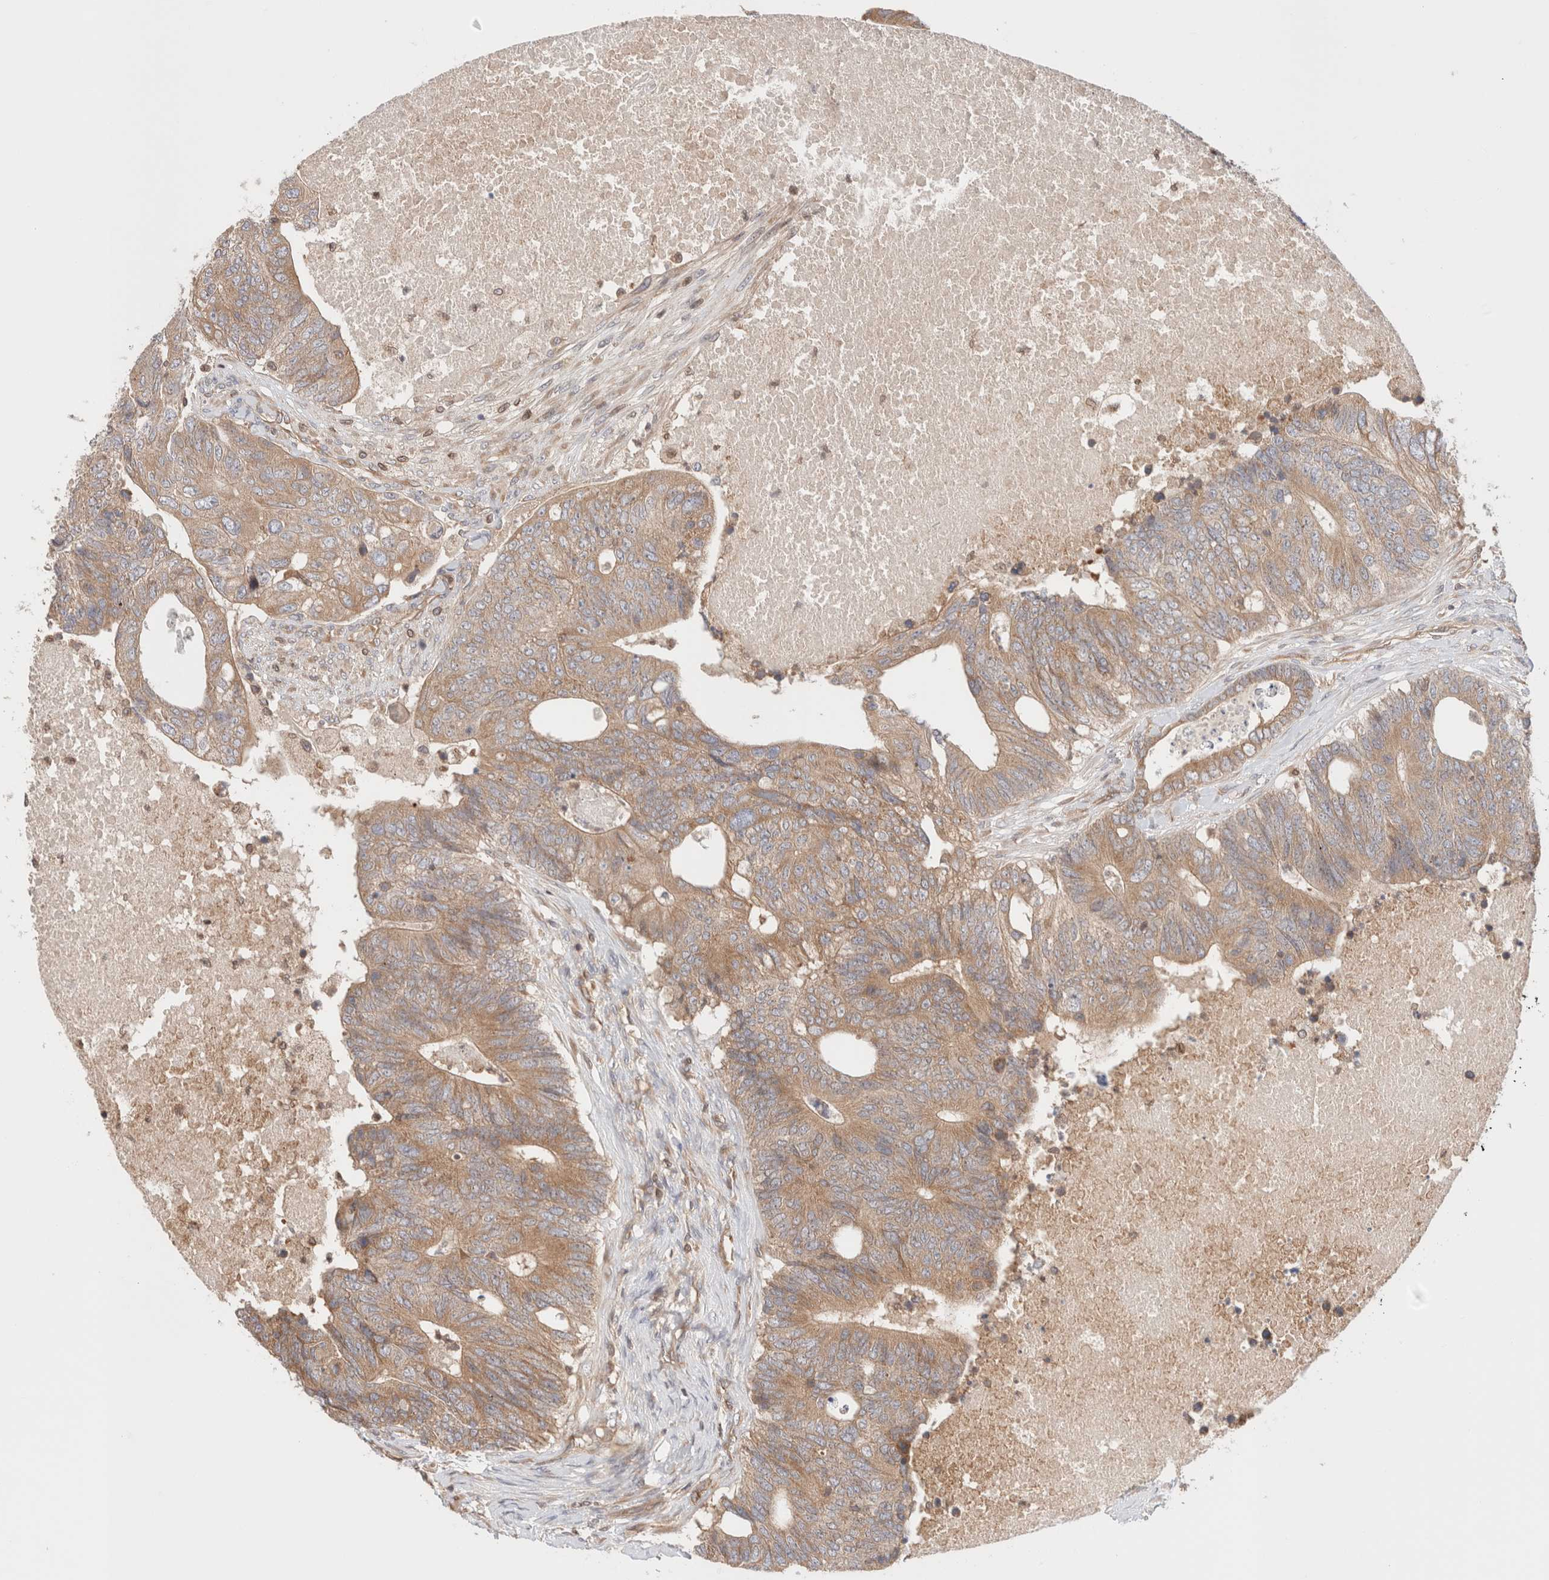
{"staining": {"intensity": "moderate", "quantity": ">75%", "location": "cytoplasmic/membranous"}, "tissue": "colorectal cancer", "cell_type": "Tumor cells", "image_type": "cancer", "snomed": [{"axis": "morphology", "description": "Adenocarcinoma, NOS"}, {"axis": "topography", "description": "Colon"}], "caption": "Immunohistochemical staining of colorectal cancer (adenocarcinoma) exhibits medium levels of moderate cytoplasmic/membranous positivity in approximately >75% of tumor cells.", "gene": "SIKE1", "patient": {"sex": "female", "age": 67}}